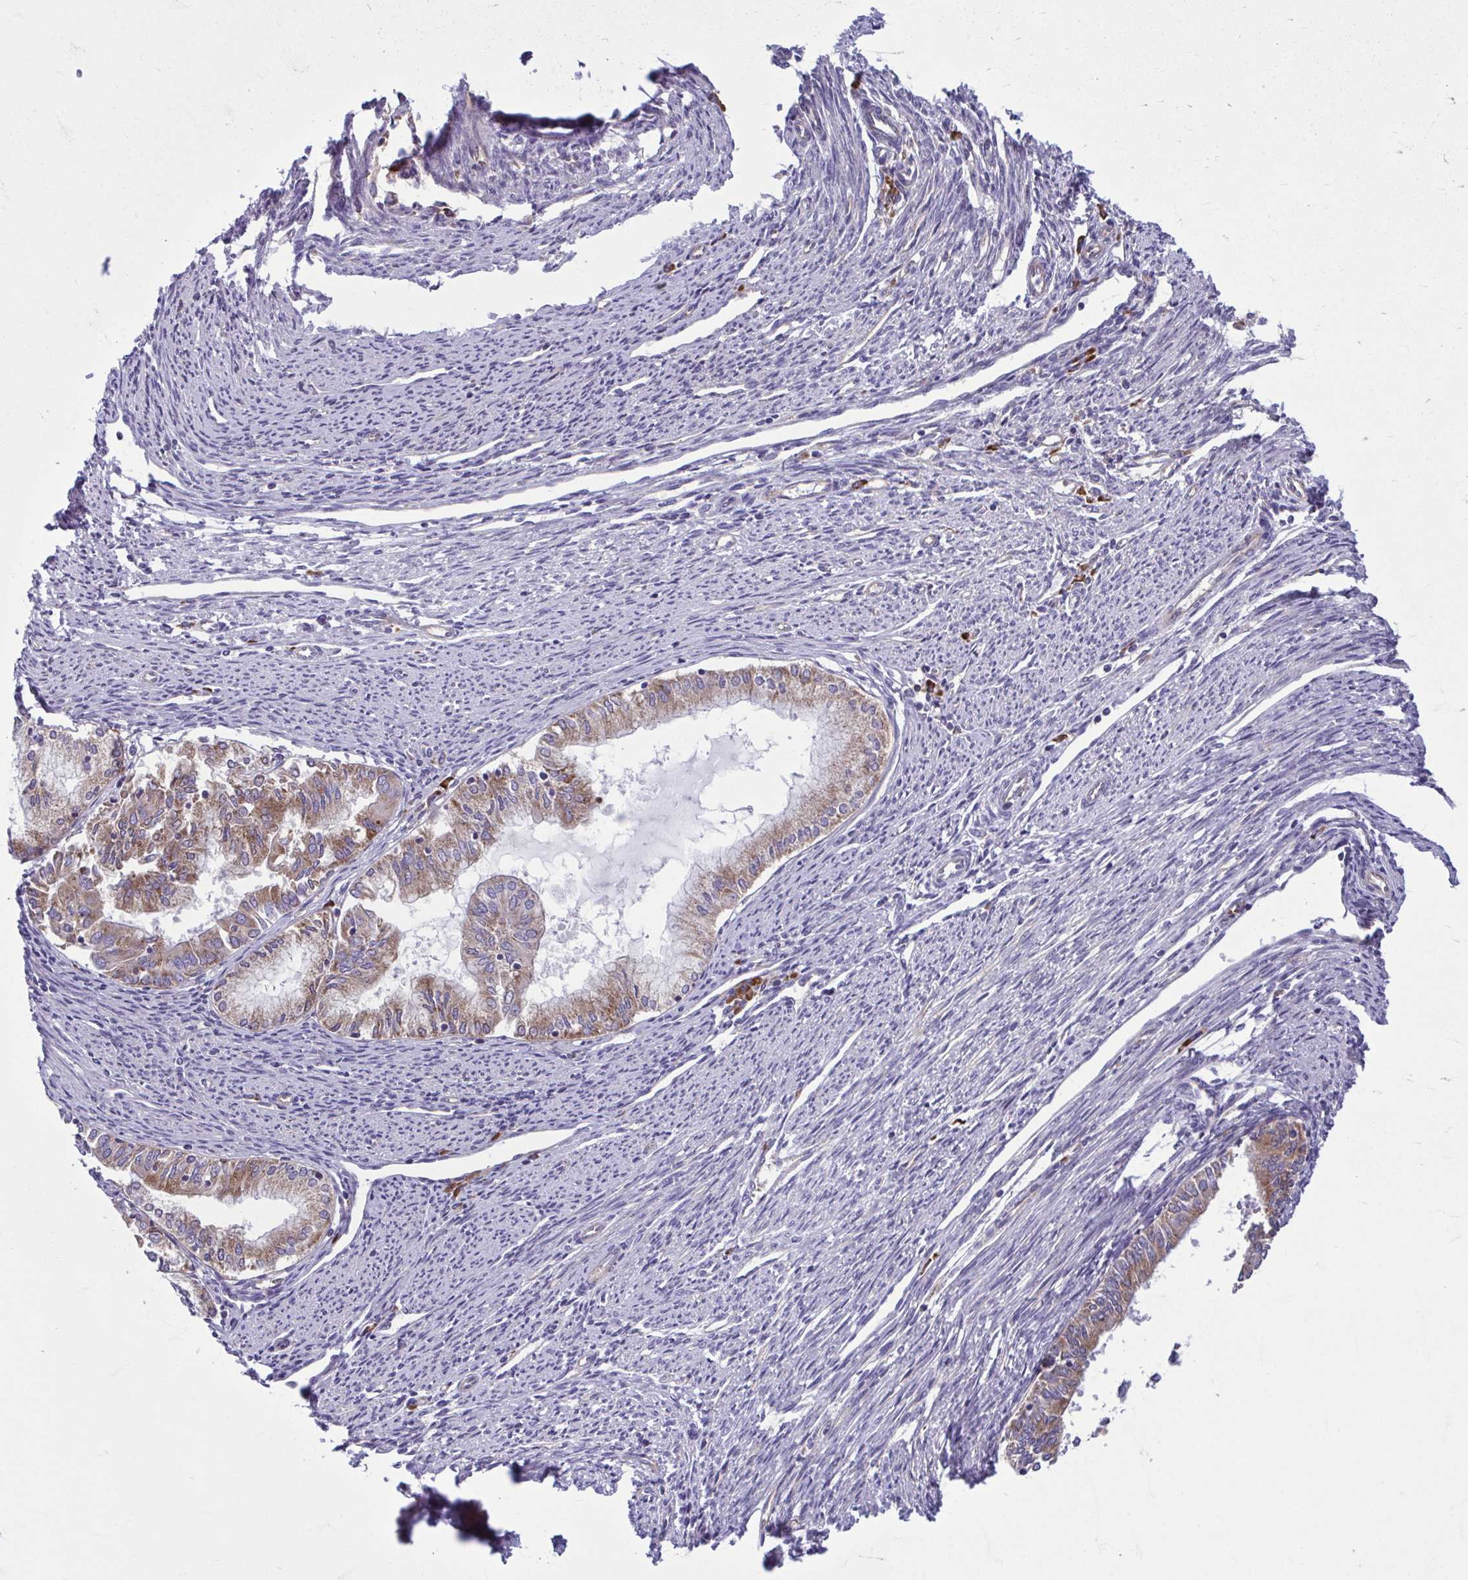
{"staining": {"intensity": "moderate", "quantity": ">75%", "location": "cytoplasmic/membranous"}, "tissue": "endometrial cancer", "cell_type": "Tumor cells", "image_type": "cancer", "snomed": [{"axis": "morphology", "description": "Adenocarcinoma, NOS"}, {"axis": "topography", "description": "Endometrium"}], "caption": "A brown stain shows moderate cytoplasmic/membranous expression of a protein in human endometrial cancer (adenocarcinoma) tumor cells. Immunohistochemistry stains the protein in brown and the nuclei are stained blue.", "gene": "RPS16", "patient": {"sex": "female", "age": 79}}